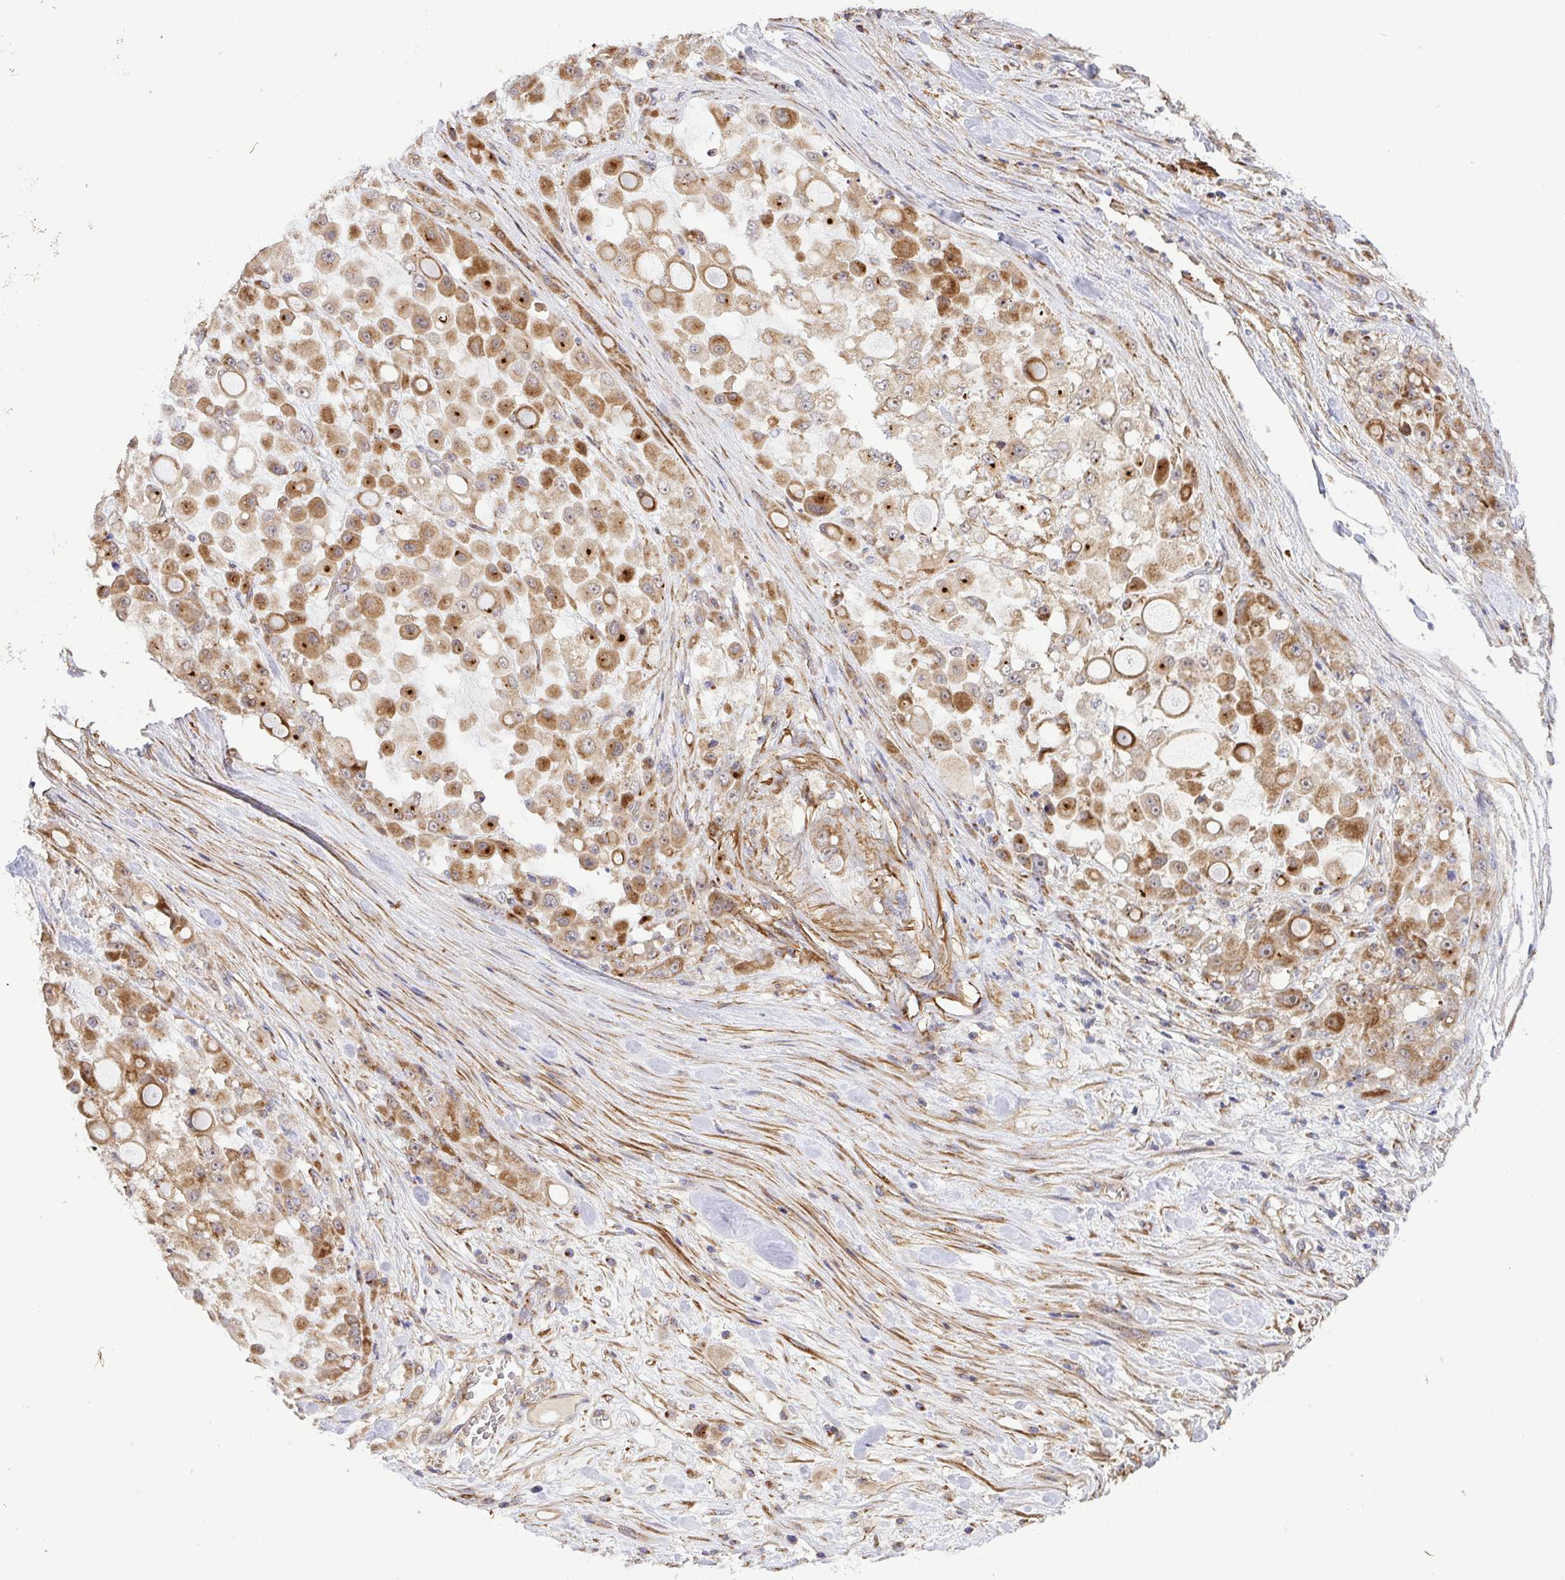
{"staining": {"intensity": "moderate", "quantity": ">75%", "location": "cytoplasmic/membranous"}, "tissue": "stomach cancer", "cell_type": "Tumor cells", "image_type": "cancer", "snomed": [{"axis": "morphology", "description": "Adenocarcinoma, NOS"}, {"axis": "topography", "description": "Stomach"}], "caption": "Immunohistochemical staining of adenocarcinoma (stomach) displays moderate cytoplasmic/membranous protein expression in approximately >75% of tumor cells.", "gene": "TM9SF4", "patient": {"sex": "female", "age": 76}}